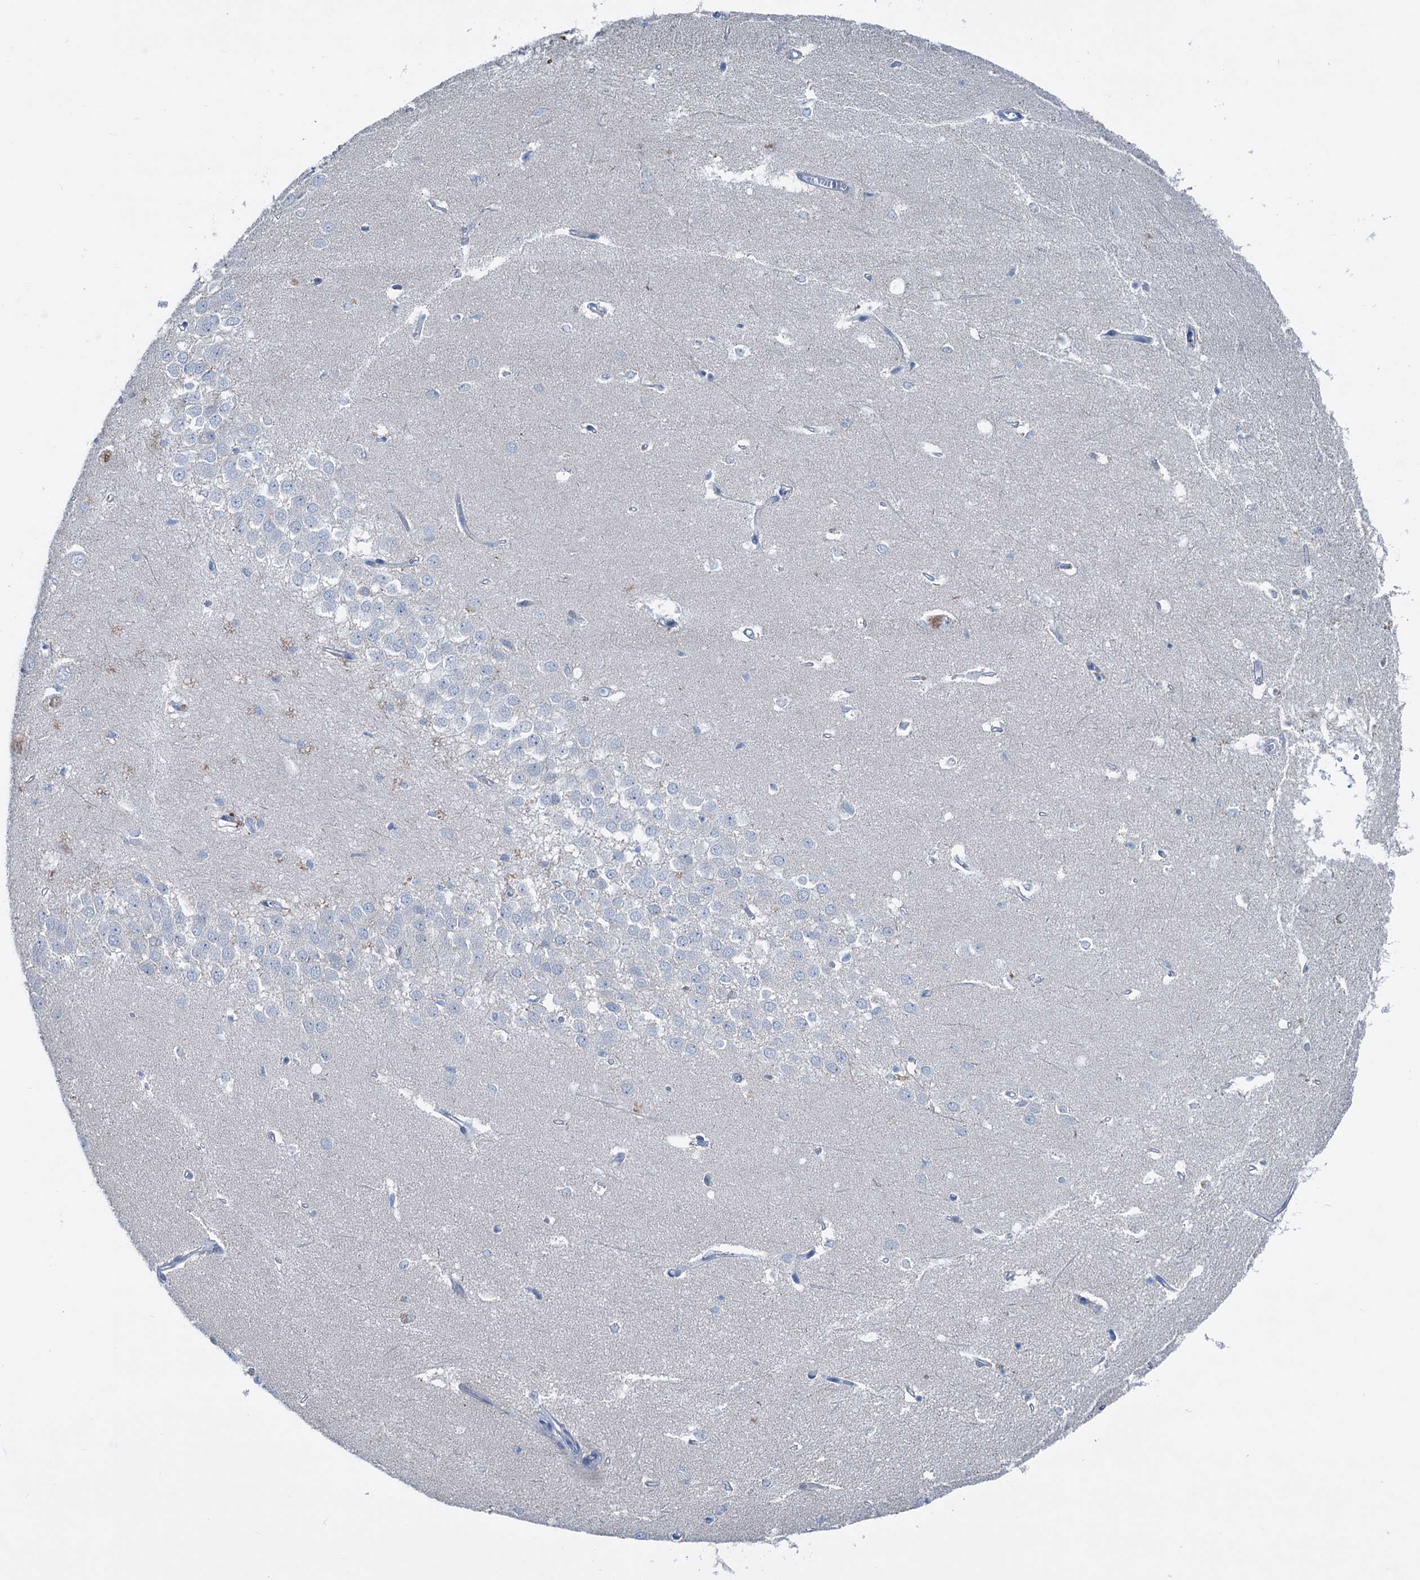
{"staining": {"intensity": "negative", "quantity": "none", "location": "none"}, "tissue": "hippocampus", "cell_type": "Glial cells", "image_type": "normal", "snomed": [{"axis": "morphology", "description": "Normal tissue, NOS"}, {"axis": "topography", "description": "Hippocampus"}], "caption": "Image shows no protein staining in glial cells of normal hippocampus. Brightfield microscopy of immunohistochemistry stained with DAB (3,3'-diaminobenzidine) (brown) and hematoxylin (blue), captured at high magnification.", "gene": "ELP4", "patient": {"sex": "female", "age": 64}}